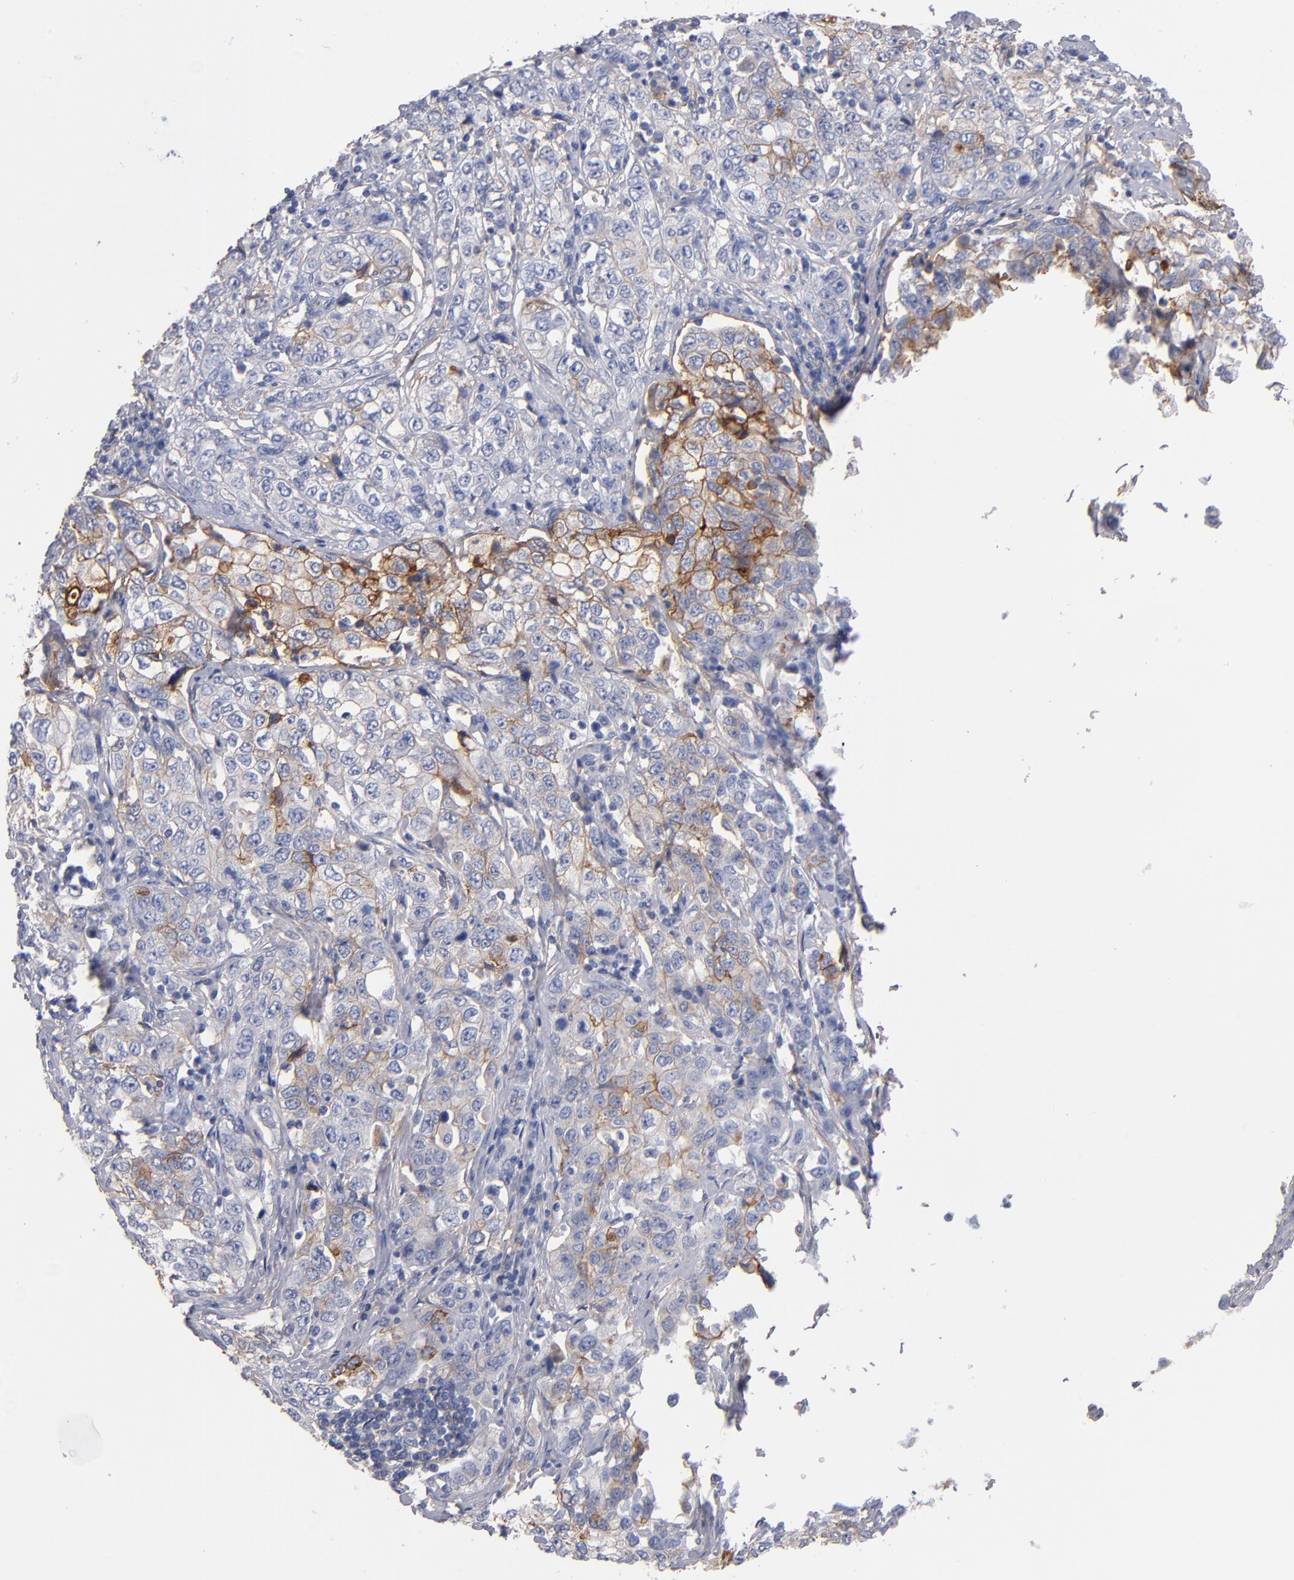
{"staining": {"intensity": "weak", "quantity": "<25%", "location": "cytoplasmic/membranous"}, "tissue": "stomach cancer", "cell_type": "Tumor cells", "image_type": "cancer", "snomed": [{"axis": "morphology", "description": "Adenocarcinoma, NOS"}, {"axis": "topography", "description": "Stomach"}], "caption": "Tumor cells show no significant expression in stomach cancer.", "gene": "PLSCR4", "patient": {"sex": "male", "age": 48}}